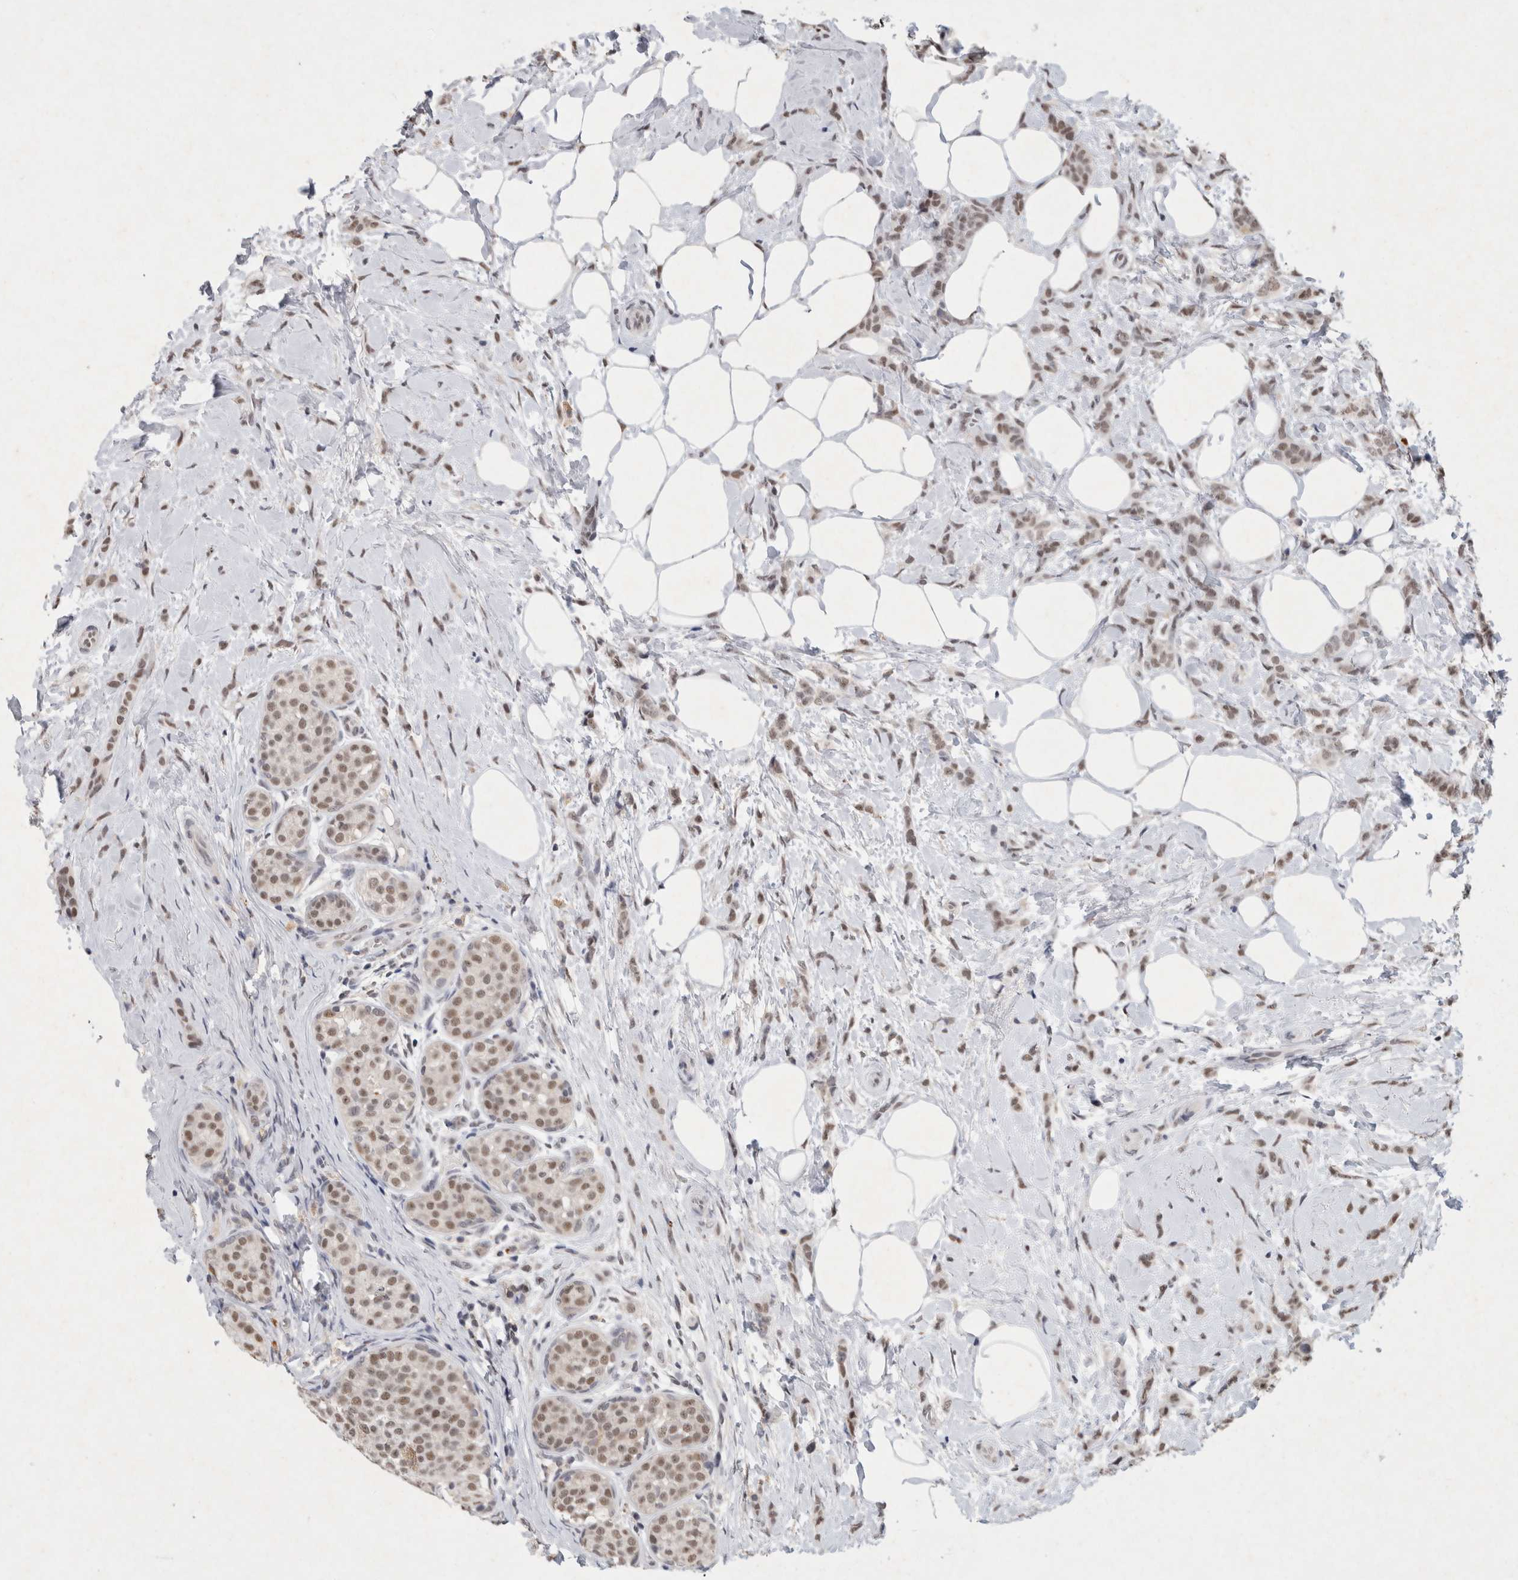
{"staining": {"intensity": "weak", "quantity": ">75%", "location": "nuclear"}, "tissue": "breast cancer", "cell_type": "Tumor cells", "image_type": "cancer", "snomed": [{"axis": "morphology", "description": "Lobular carcinoma, in situ"}, {"axis": "morphology", "description": "Lobular carcinoma"}, {"axis": "topography", "description": "Breast"}], "caption": "Weak nuclear protein expression is appreciated in about >75% of tumor cells in breast cancer (lobular carcinoma in situ).", "gene": "XRCC5", "patient": {"sex": "female", "age": 41}}